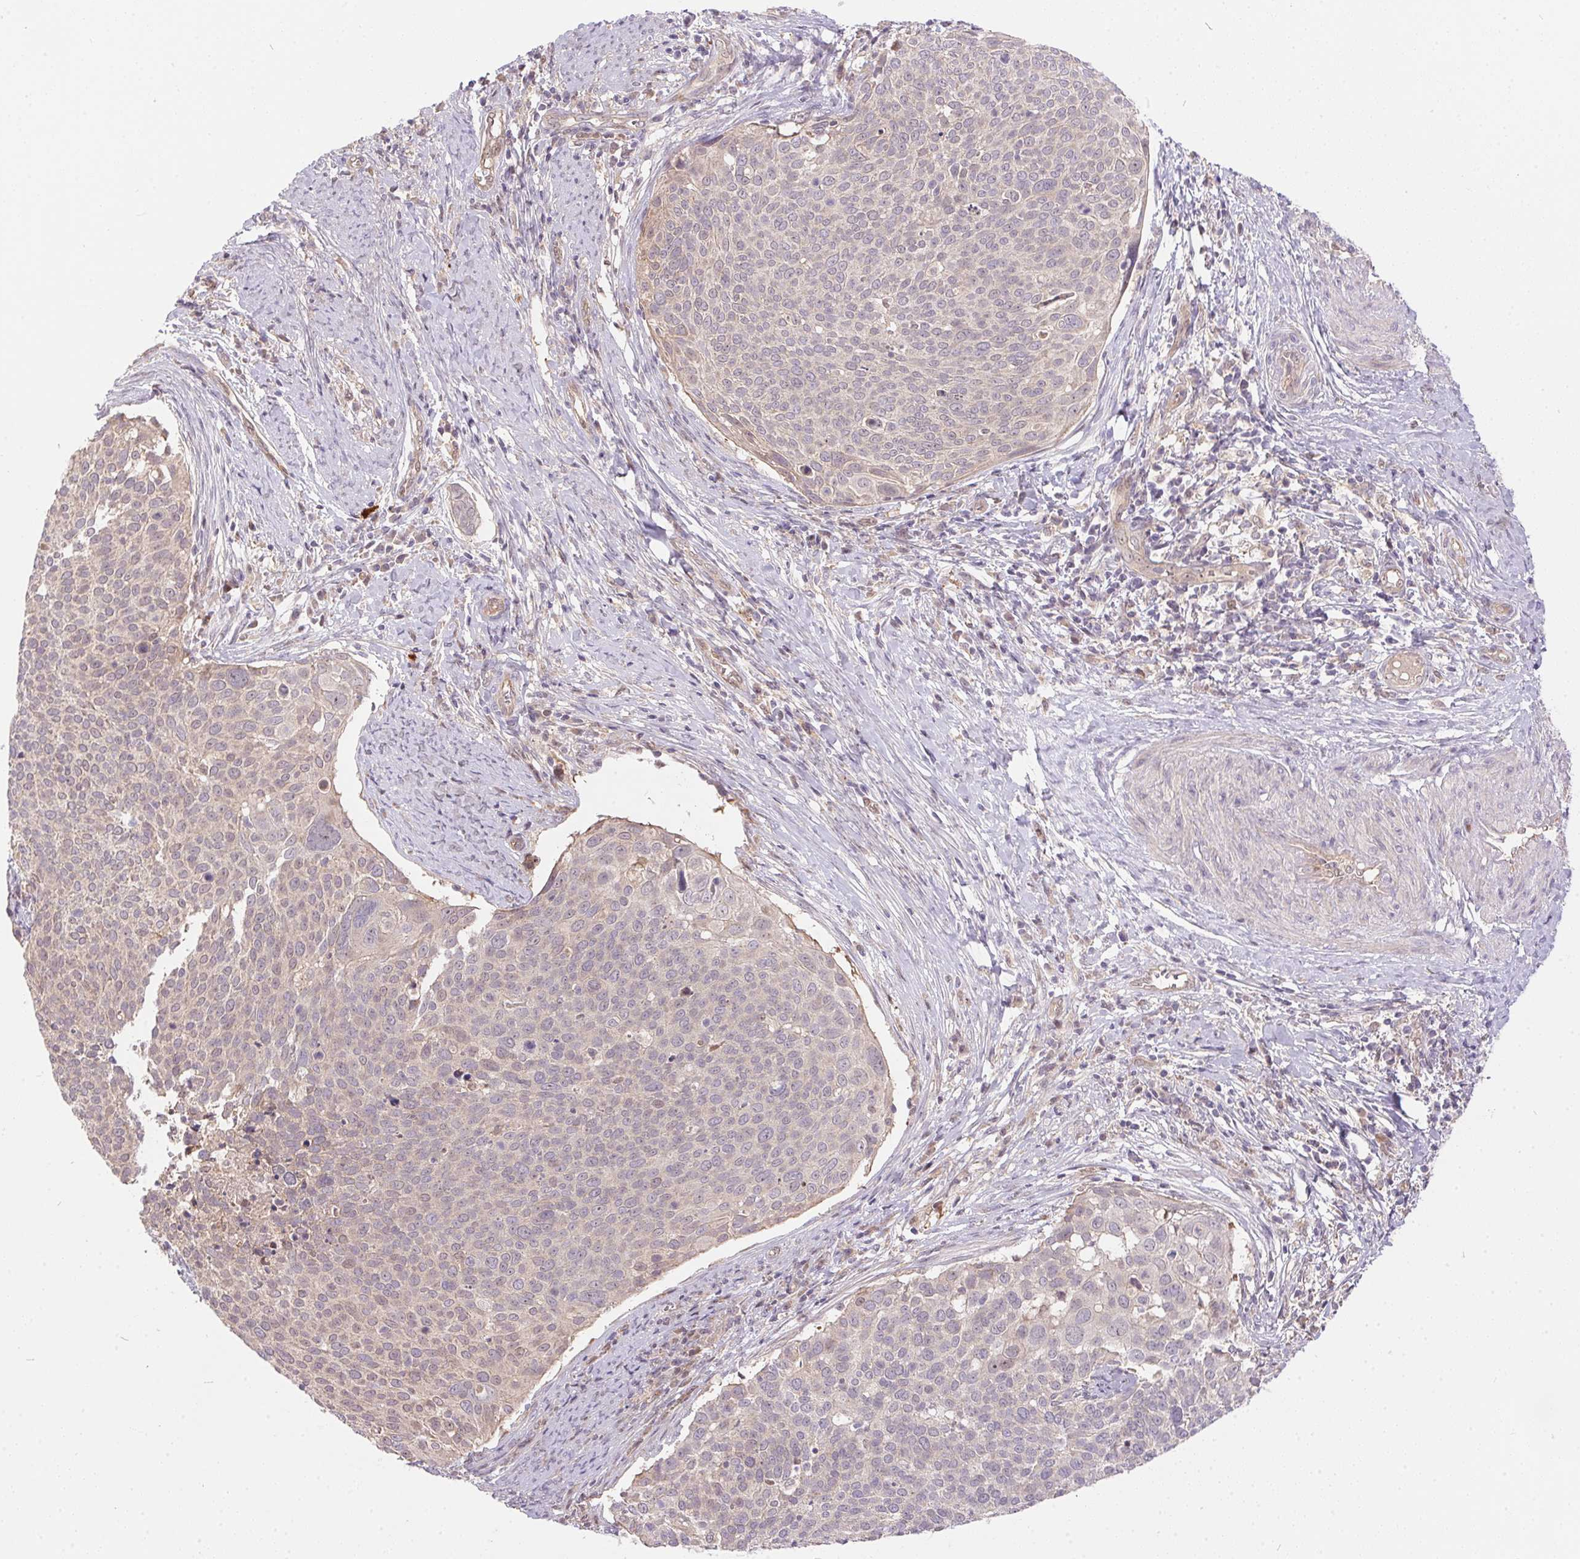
{"staining": {"intensity": "negative", "quantity": "none", "location": "none"}, "tissue": "cervical cancer", "cell_type": "Tumor cells", "image_type": "cancer", "snomed": [{"axis": "morphology", "description": "Squamous cell carcinoma, NOS"}, {"axis": "topography", "description": "Cervix"}], "caption": "Image shows no significant protein positivity in tumor cells of cervical cancer (squamous cell carcinoma).", "gene": "NUDT16", "patient": {"sex": "female", "age": 39}}